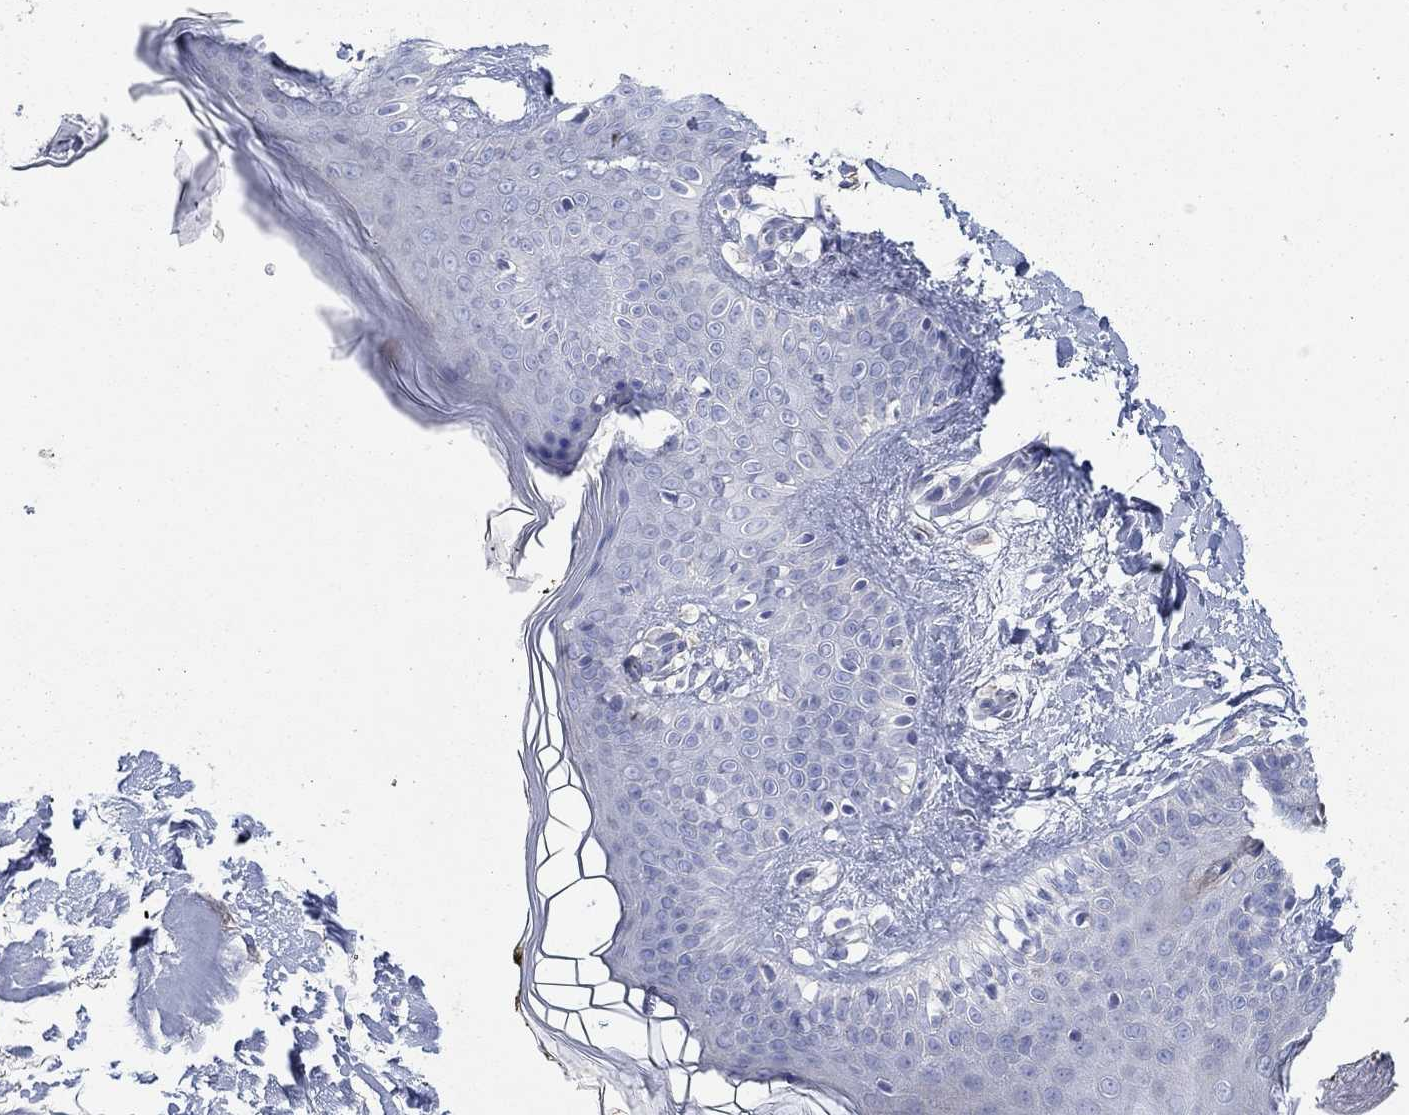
{"staining": {"intensity": "negative", "quantity": "none", "location": "none"}, "tissue": "skin", "cell_type": "Fibroblasts", "image_type": "normal", "snomed": [{"axis": "morphology", "description": "Normal tissue, NOS"}, {"axis": "topography", "description": "Skin"}], "caption": "DAB (3,3'-diaminobenzidine) immunohistochemical staining of benign human skin reveals no significant staining in fibroblasts. Brightfield microscopy of immunohistochemistry (IHC) stained with DAB (brown) and hematoxylin (blue), captured at high magnification.", "gene": "PPIL6", "patient": {"sex": "female", "age": 34}}